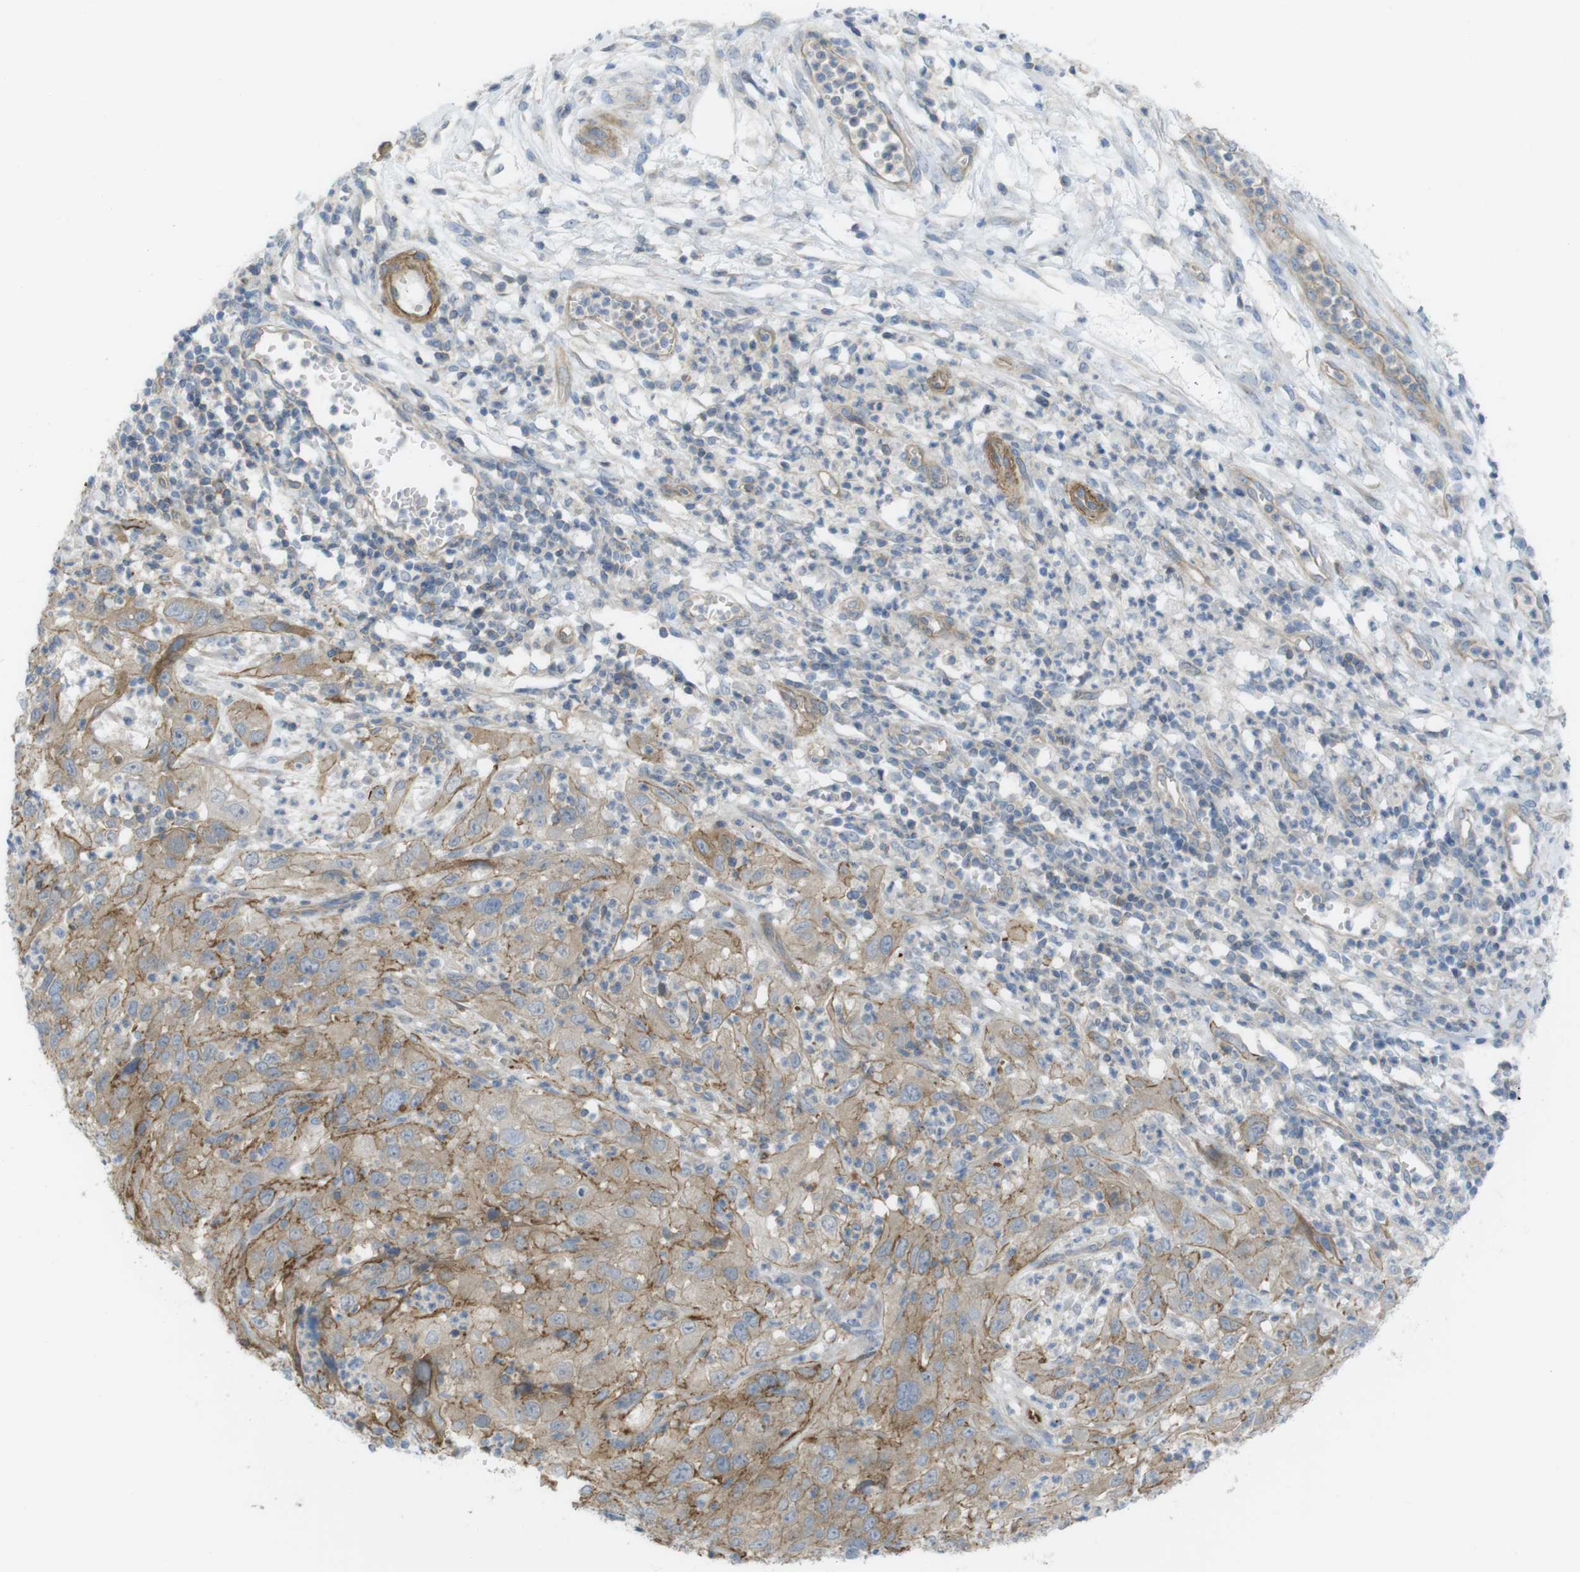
{"staining": {"intensity": "weak", "quantity": ">75%", "location": "cytoplasmic/membranous"}, "tissue": "cervical cancer", "cell_type": "Tumor cells", "image_type": "cancer", "snomed": [{"axis": "morphology", "description": "Squamous cell carcinoma, NOS"}, {"axis": "topography", "description": "Cervix"}], "caption": "A brown stain labels weak cytoplasmic/membranous staining of a protein in human cervical cancer (squamous cell carcinoma) tumor cells.", "gene": "PREX2", "patient": {"sex": "female", "age": 32}}